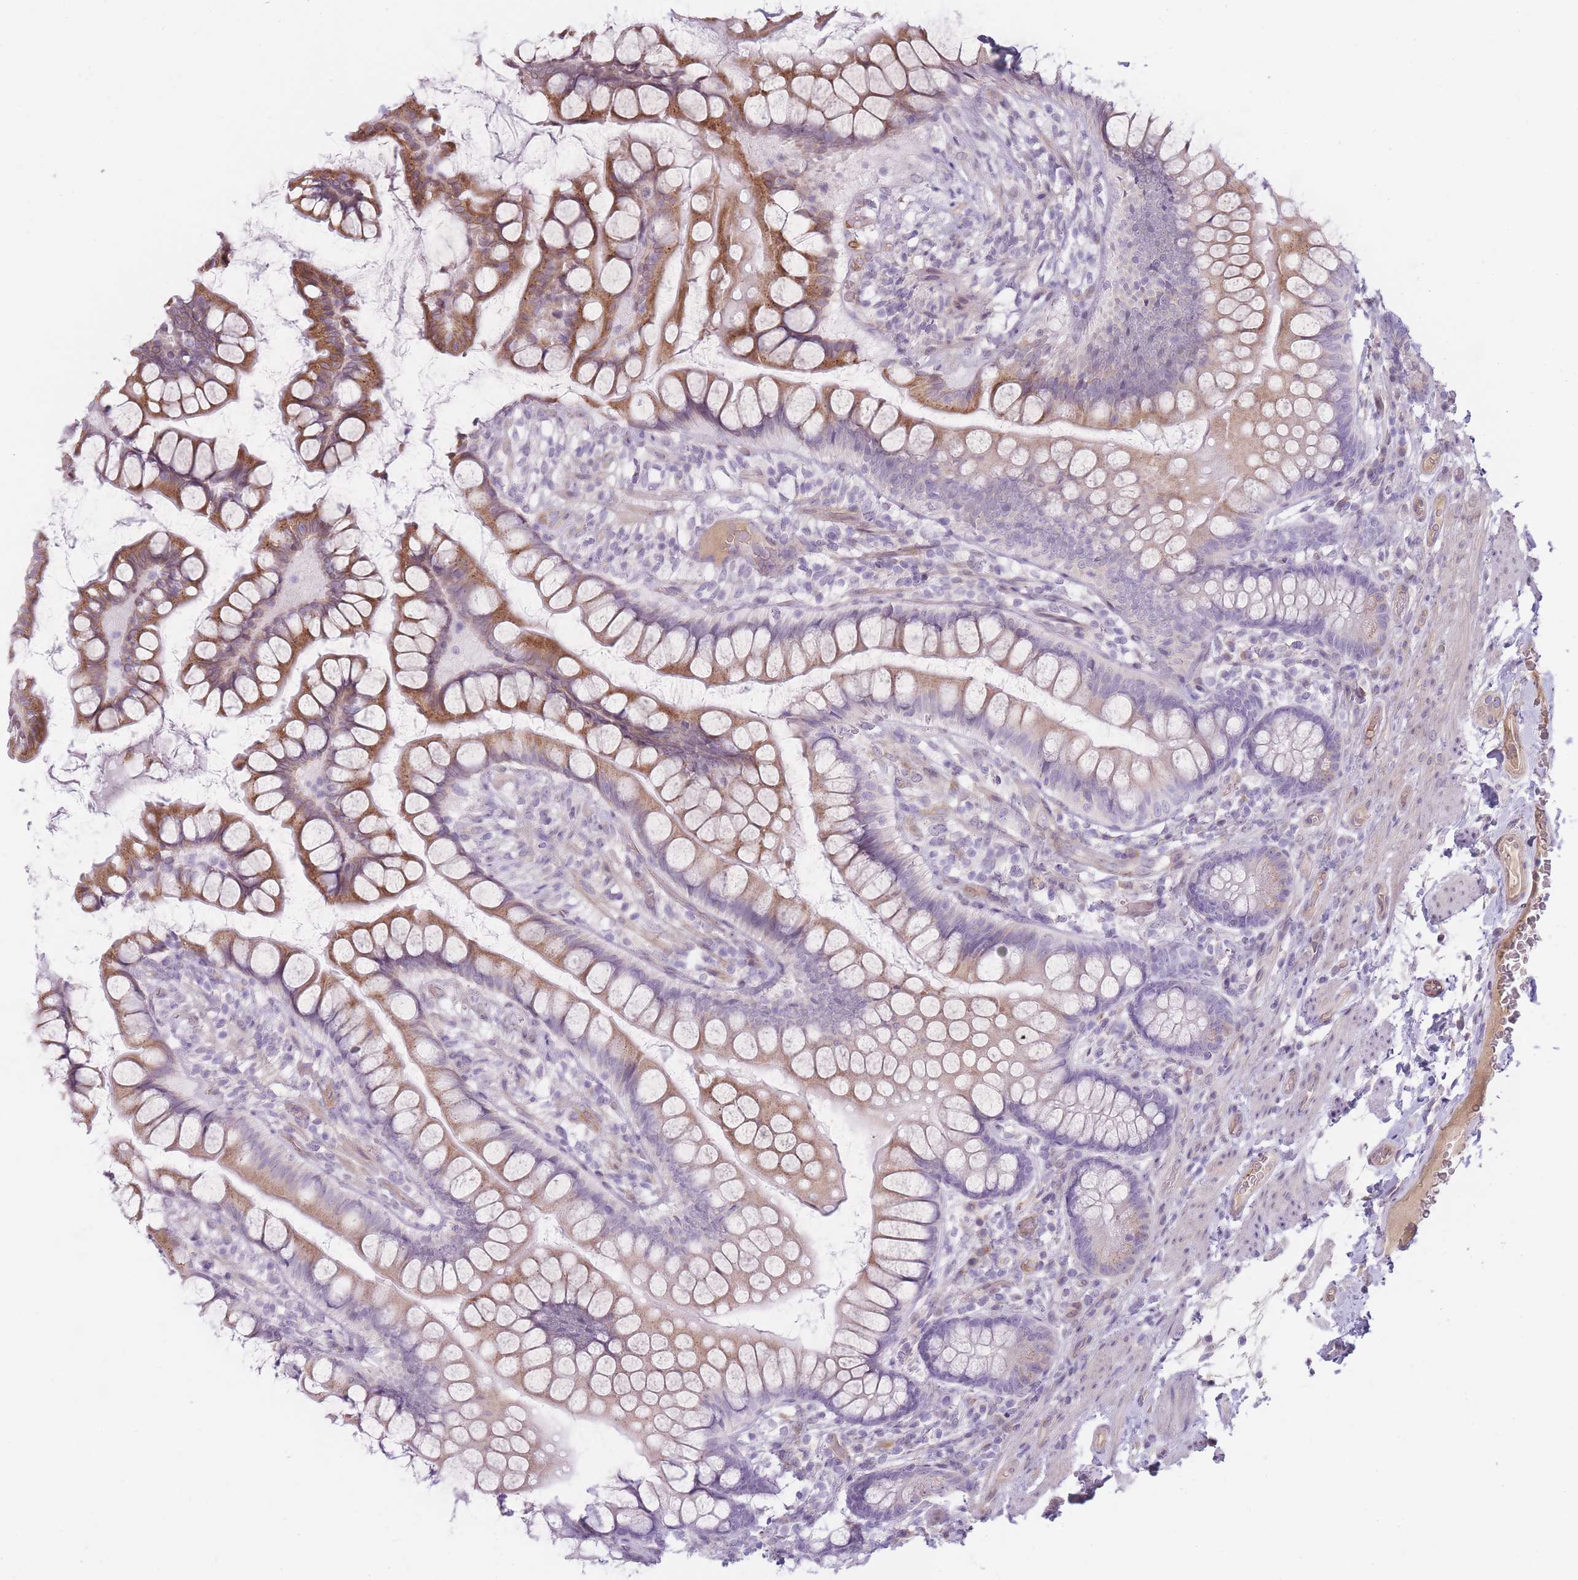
{"staining": {"intensity": "moderate", "quantity": "25%-75%", "location": "cytoplasmic/membranous"}, "tissue": "small intestine", "cell_type": "Glandular cells", "image_type": "normal", "snomed": [{"axis": "morphology", "description": "Normal tissue, NOS"}, {"axis": "topography", "description": "Small intestine"}], "caption": "A micrograph of human small intestine stained for a protein exhibits moderate cytoplasmic/membranous brown staining in glandular cells.", "gene": "PGRMC2", "patient": {"sex": "male", "age": 70}}